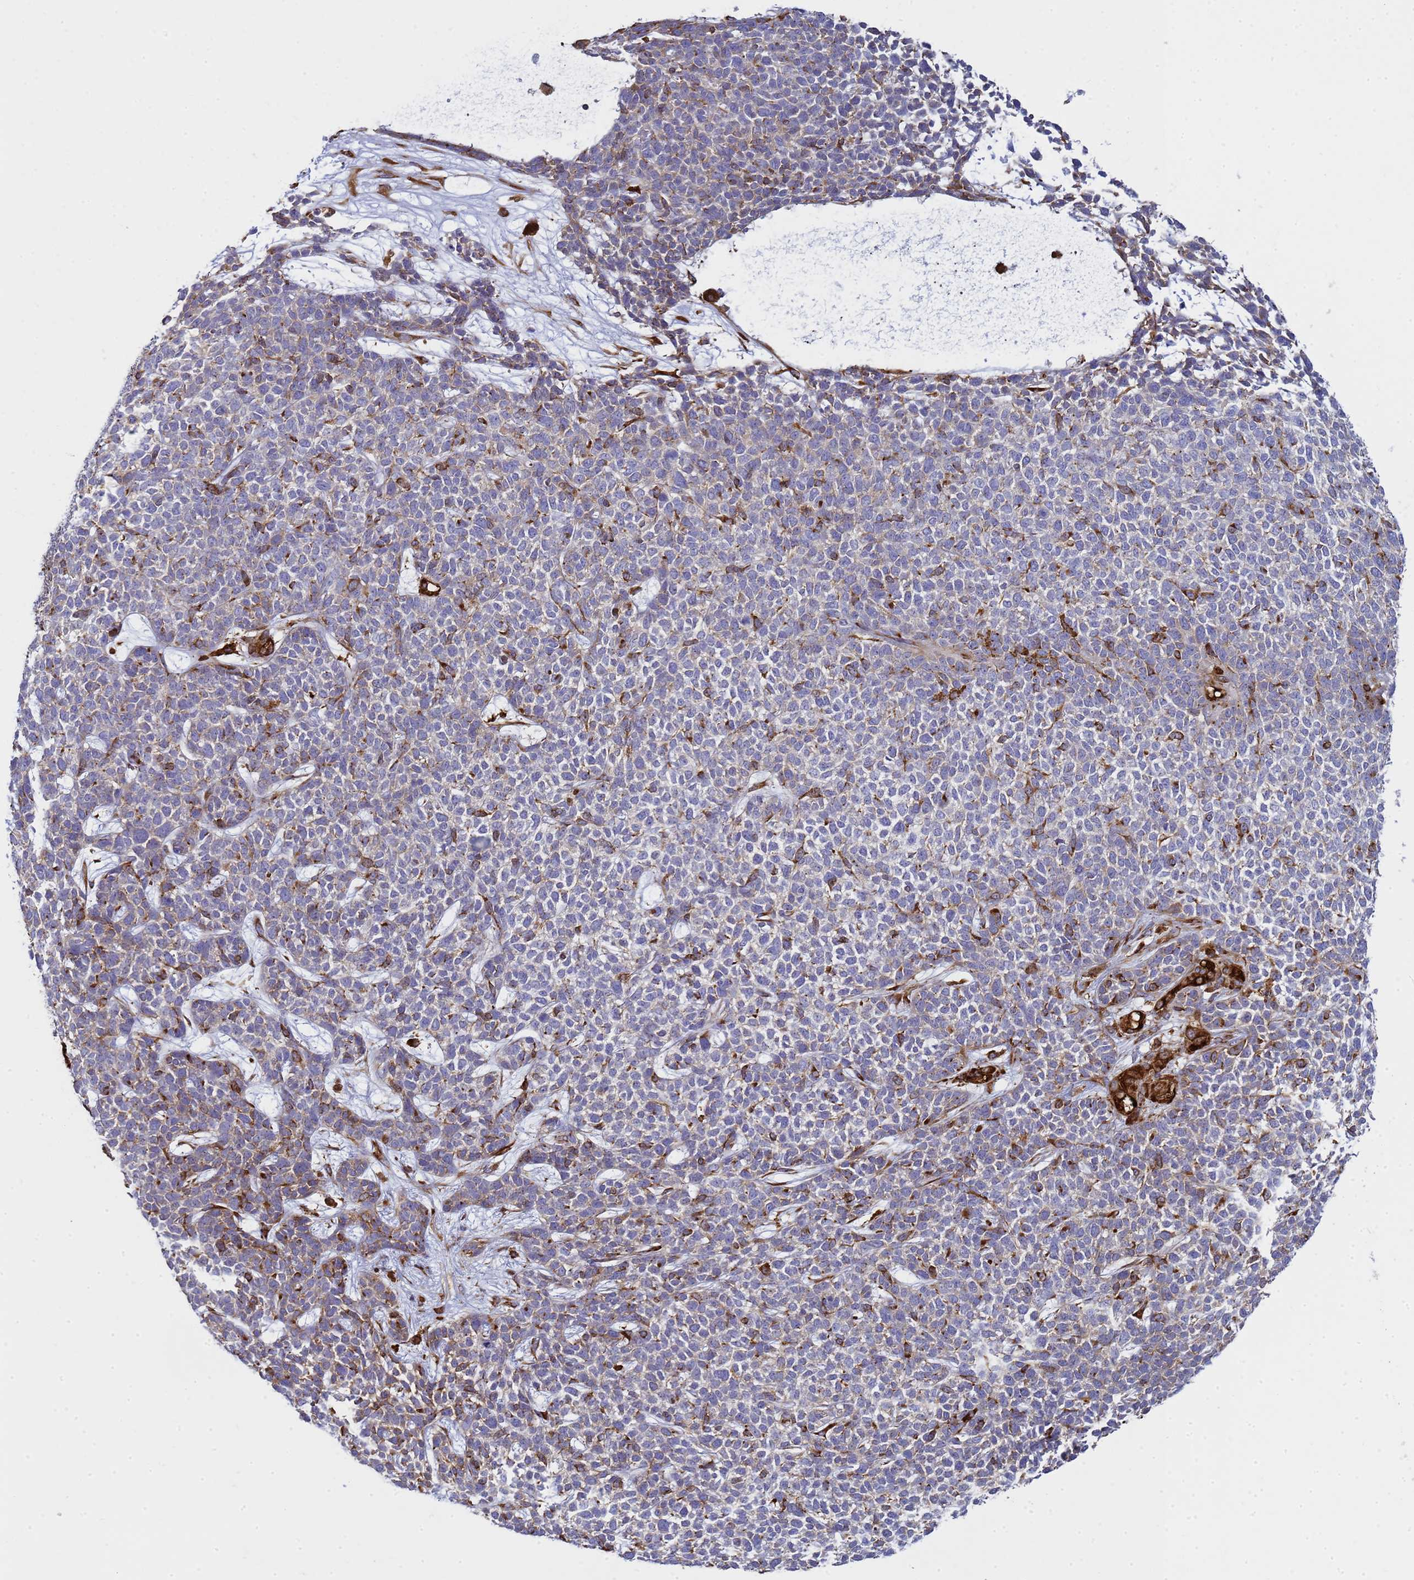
{"staining": {"intensity": "moderate", "quantity": "25%-75%", "location": "cytoplasmic/membranous"}, "tissue": "skin cancer", "cell_type": "Tumor cells", "image_type": "cancer", "snomed": [{"axis": "morphology", "description": "Basal cell carcinoma"}, {"axis": "topography", "description": "Skin"}], "caption": "Immunohistochemistry (IHC) histopathology image of skin cancer stained for a protein (brown), which demonstrates medium levels of moderate cytoplasmic/membranous expression in approximately 25%-75% of tumor cells.", "gene": "ZBTB8OS", "patient": {"sex": "female", "age": 84}}